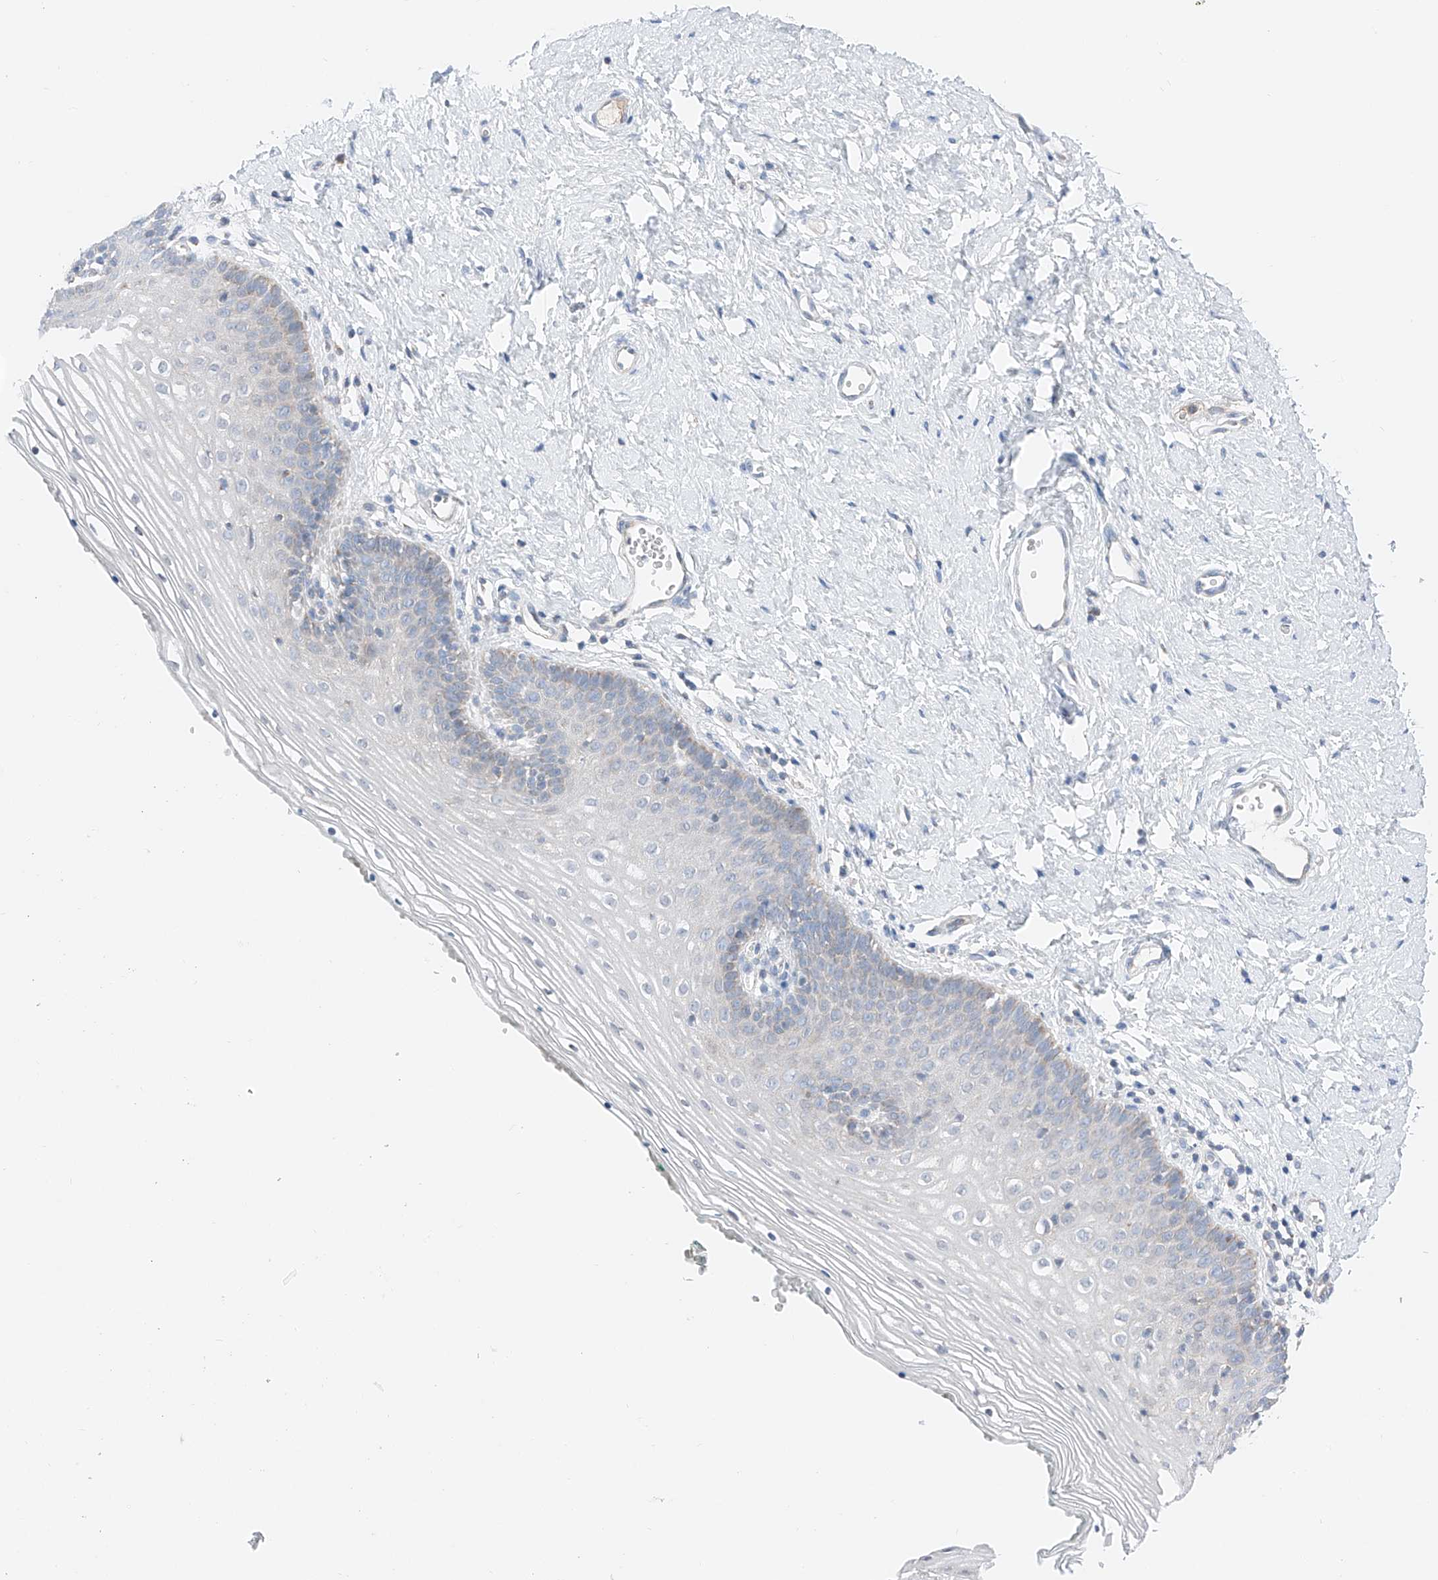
{"staining": {"intensity": "negative", "quantity": "none", "location": "none"}, "tissue": "vagina", "cell_type": "Squamous epithelial cells", "image_type": "normal", "snomed": [{"axis": "morphology", "description": "Normal tissue, NOS"}, {"axis": "topography", "description": "Vagina"}], "caption": "Vagina was stained to show a protein in brown. There is no significant positivity in squamous epithelial cells. The staining was performed using DAB (3,3'-diaminobenzidine) to visualize the protein expression in brown, while the nuclei were stained in blue with hematoxylin (Magnification: 20x).", "gene": "MRAP", "patient": {"sex": "female", "age": 32}}